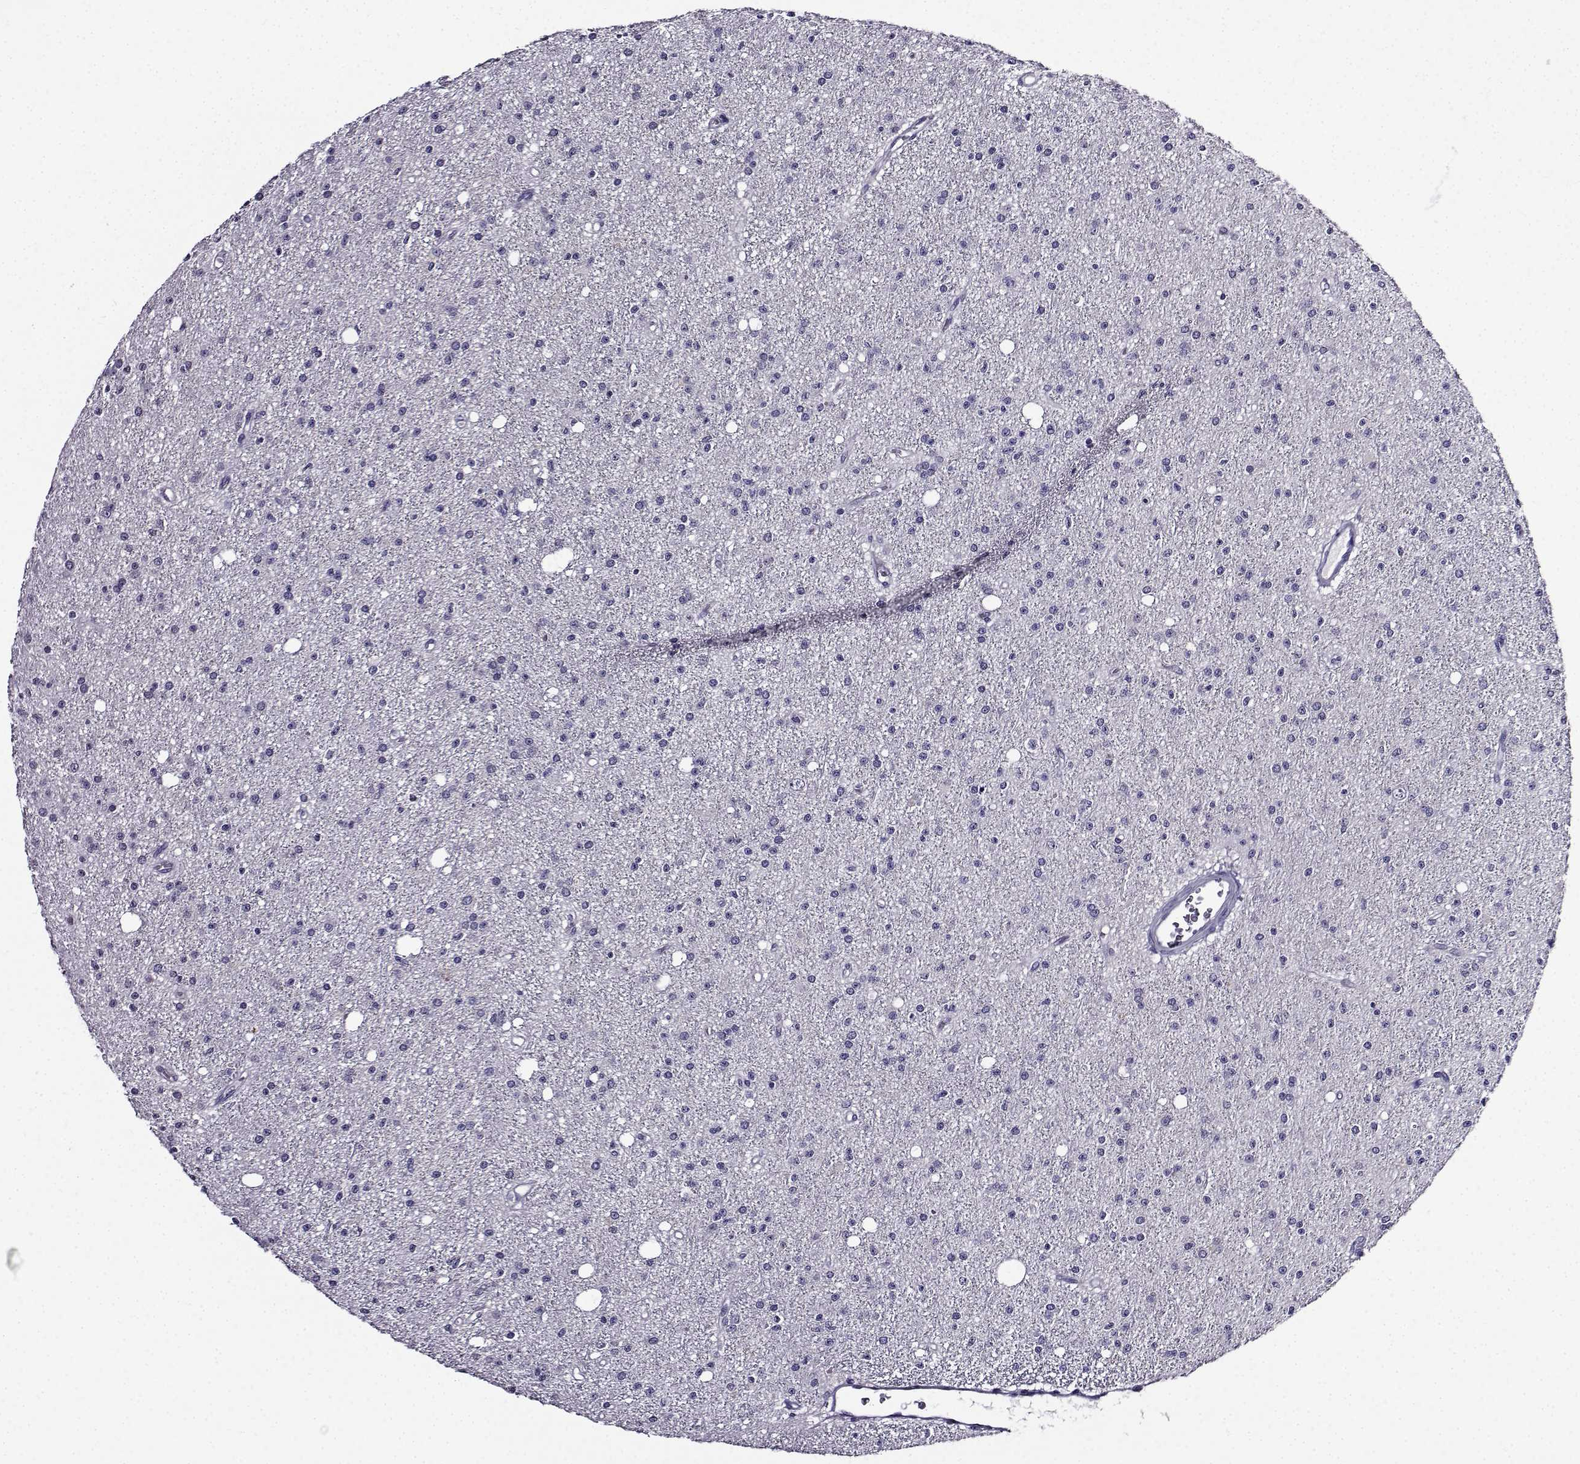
{"staining": {"intensity": "negative", "quantity": "none", "location": "none"}, "tissue": "glioma", "cell_type": "Tumor cells", "image_type": "cancer", "snomed": [{"axis": "morphology", "description": "Glioma, malignant, Low grade"}, {"axis": "topography", "description": "Brain"}], "caption": "Tumor cells show no significant protein staining in glioma.", "gene": "TMEM266", "patient": {"sex": "male", "age": 27}}